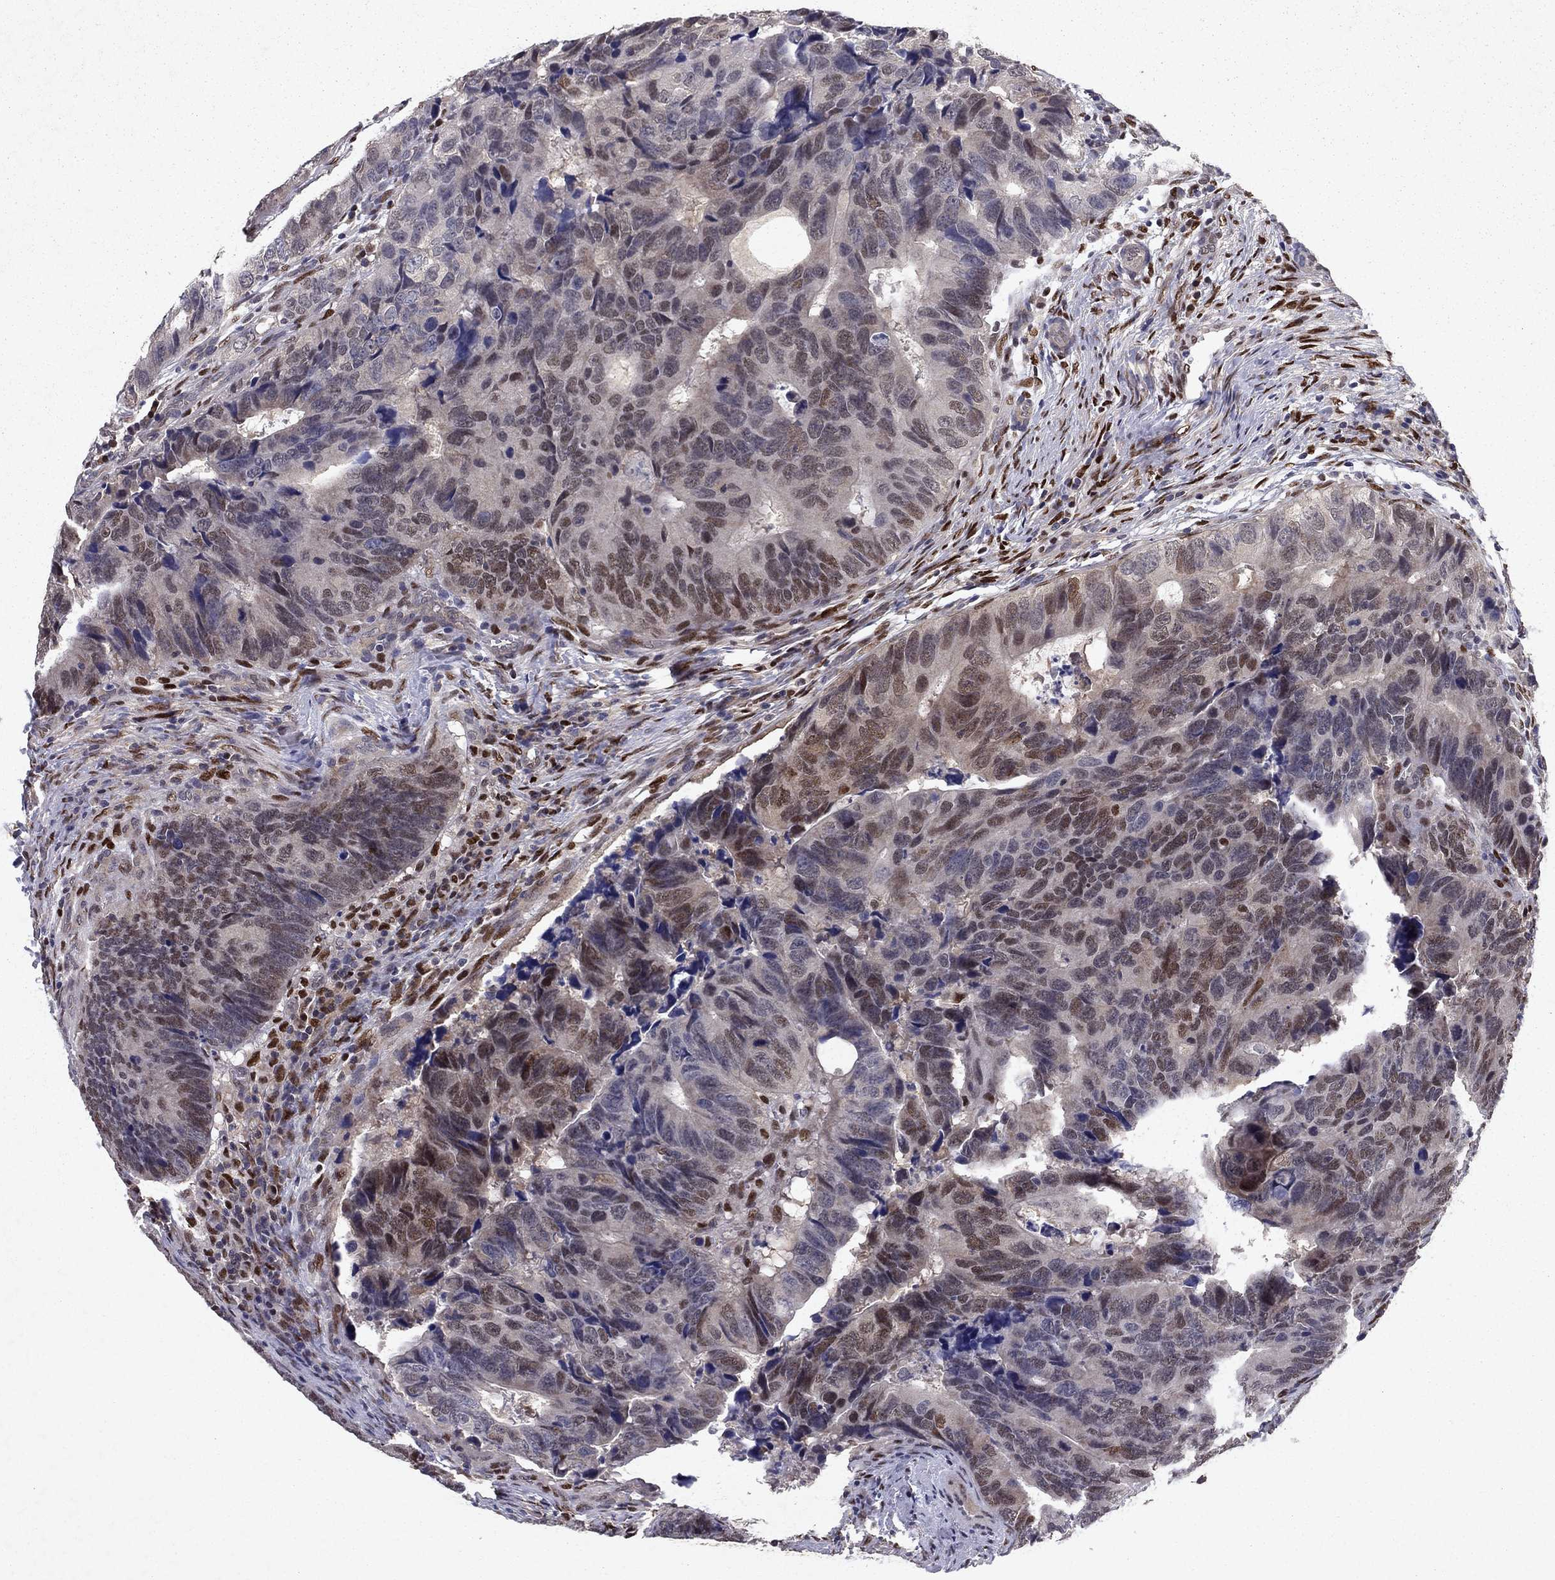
{"staining": {"intensity": "moderate", "quantity": "<25%", "location": "nuclear"}, "tissue": "colorectal cancer", "cell_type": "Tumor cells", "image_type": "cancer", "snomed": [{"axis": "morphology", "description": "Adenocarcinoma, NOS"}, {"axis": "topography", "description": "Colon"}], "caption": "There is low levels of moderate nuclear expression in tumor cells of adenocarcinoma (colorectal), as demonstrated by immunohistochemical staining (brown color).", "gene": "CRTC1", "patient": {"sex": "female", "age": 82}}